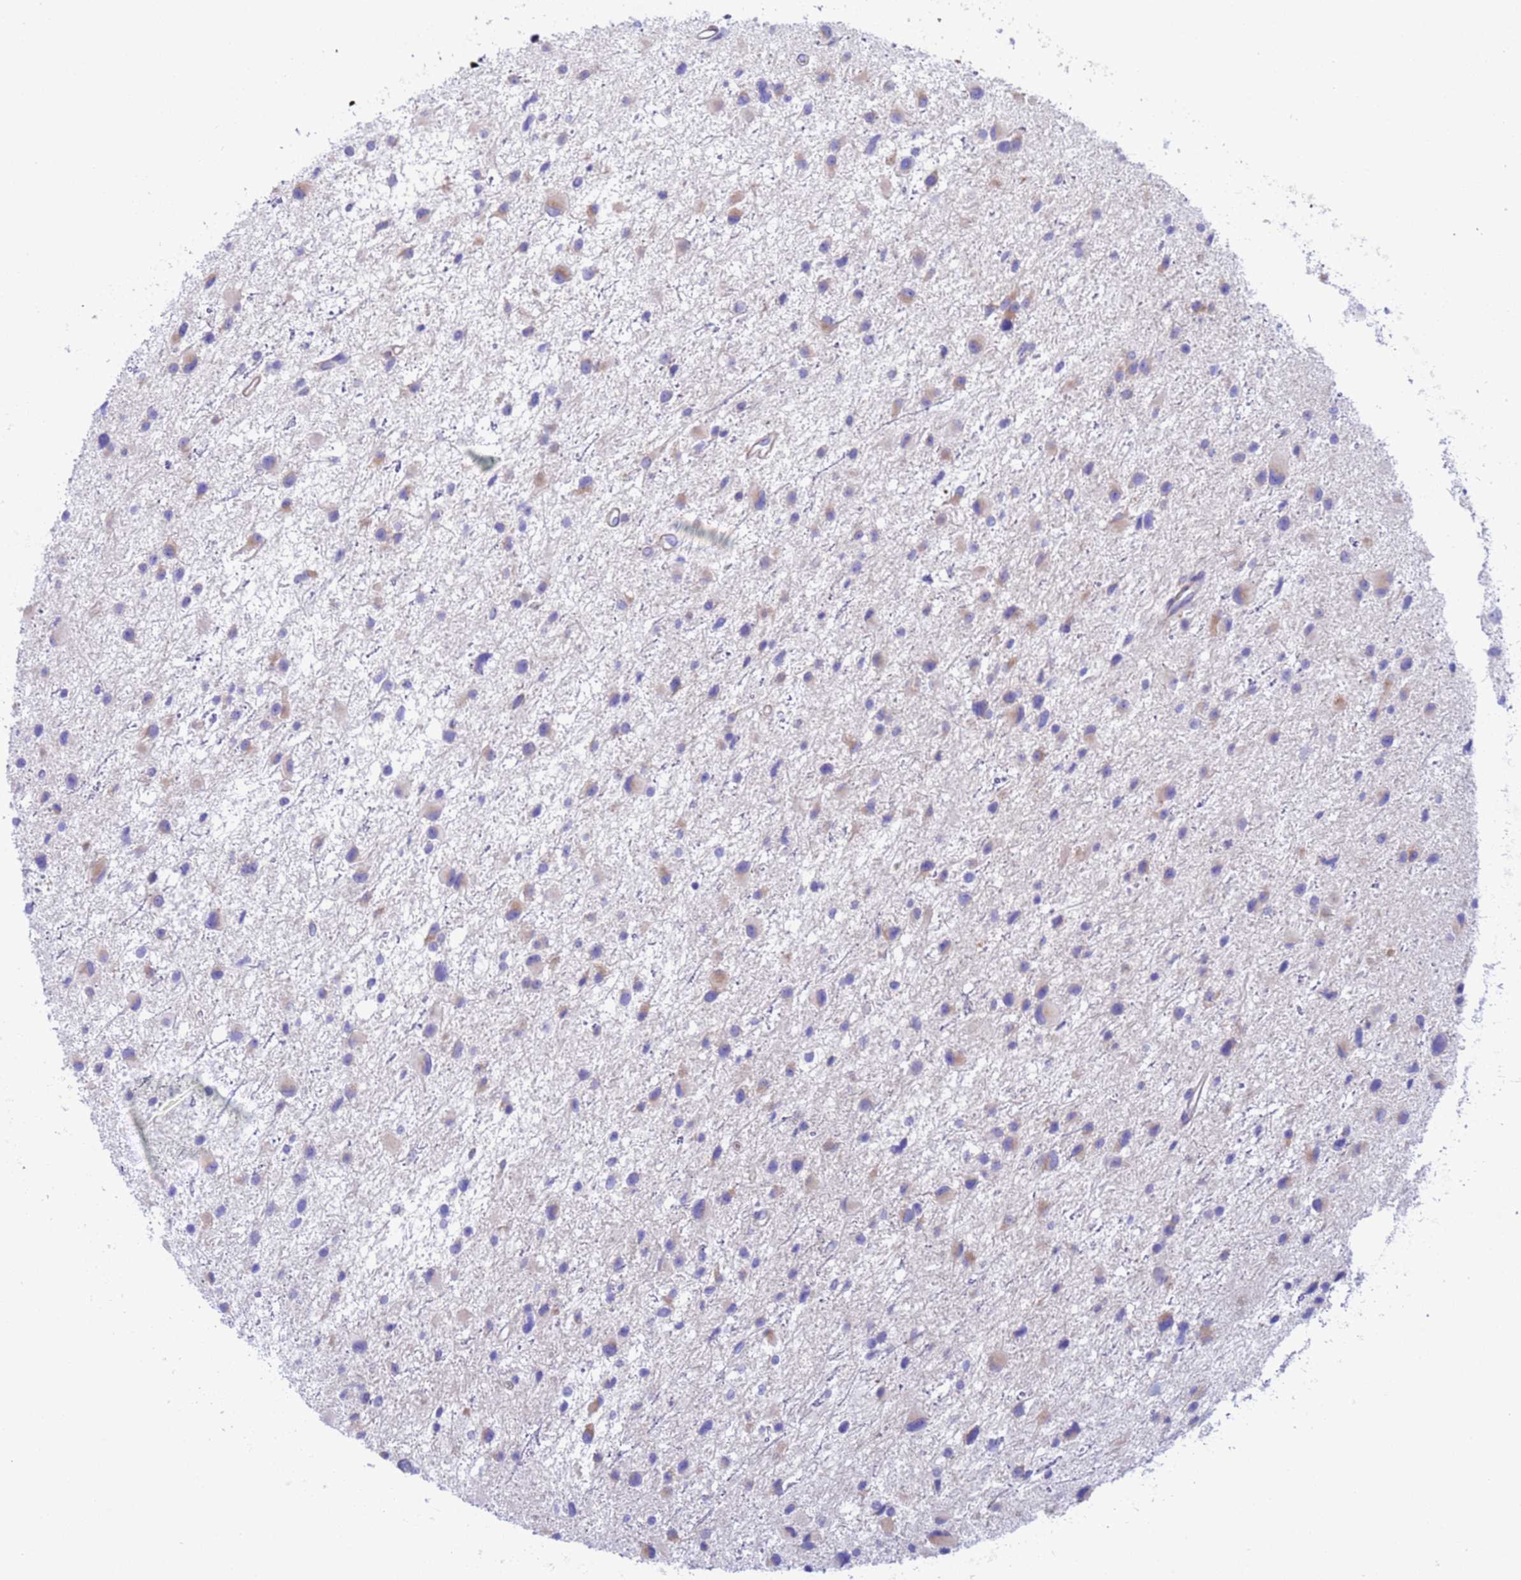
{"staining": {"intensity": "moderate", "quantity": "<25%", "location": "cytoplasmic/membranous"}, "tissue": "glioma", "cell_type": "Tumor cells", "image_type": "cancer", "snomed": [{"axis": "morphology", "description": "Glioma, malignant, Low grade"}, {"axis": "topography", "description": "Brain"}], "caption": "Protein expression analysis of human glioma reveals moderate cytoplasmic/membranous positivity in approximately <25% of tumor cells.", "gene": "C6orf47", "patient": {"sex": "female", "age": 32}}